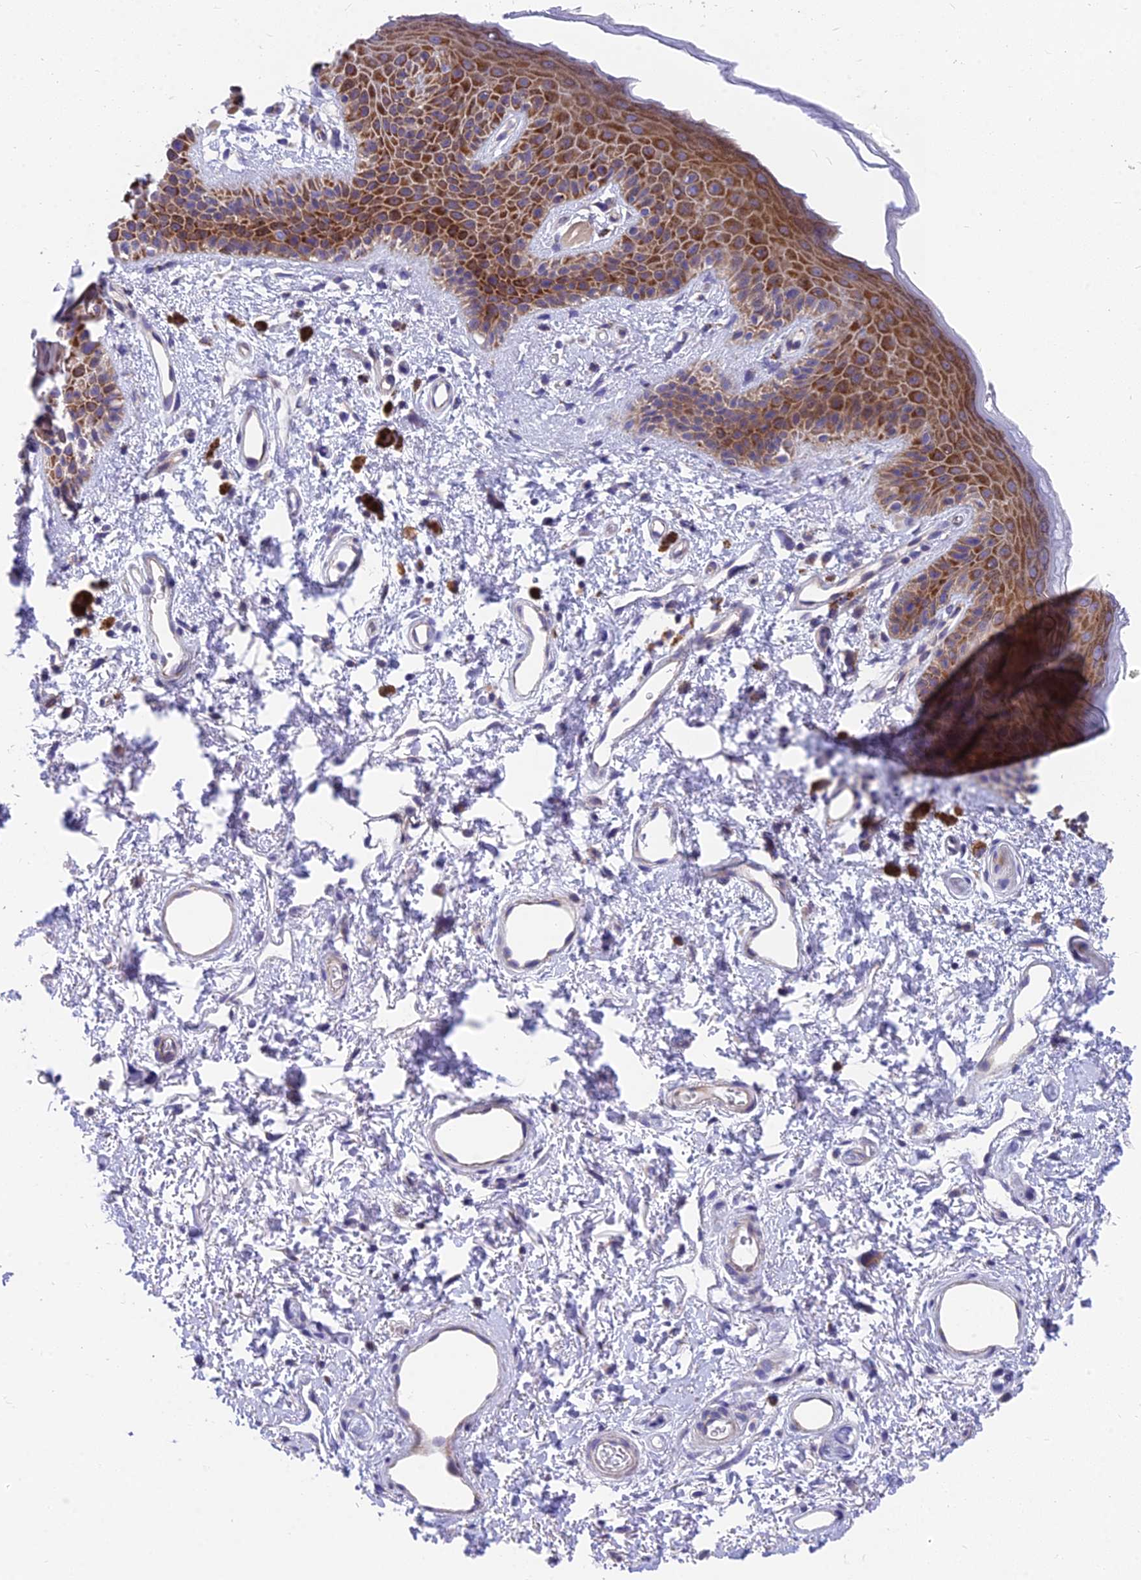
{"staining": {"intensity": "moderate", "quantity": ">75%", "location": "cytoplasmic/membranous"}, "tissue": "skin", "cell_type": "Epidermal cells", "image_type": "normal", "snomed": [{"axis": "morphology", "description": "Normal tissue, NOS"}, {"axis": "topography", "description": "Anal"}], "caption": "Epidermal cells exhibit medium levels of moderate cytoplasmic/membranous expression in about >75% of cells in normal skin.", "gene": "MVB12A", "patient": {"sex": "female", "age": 46}}